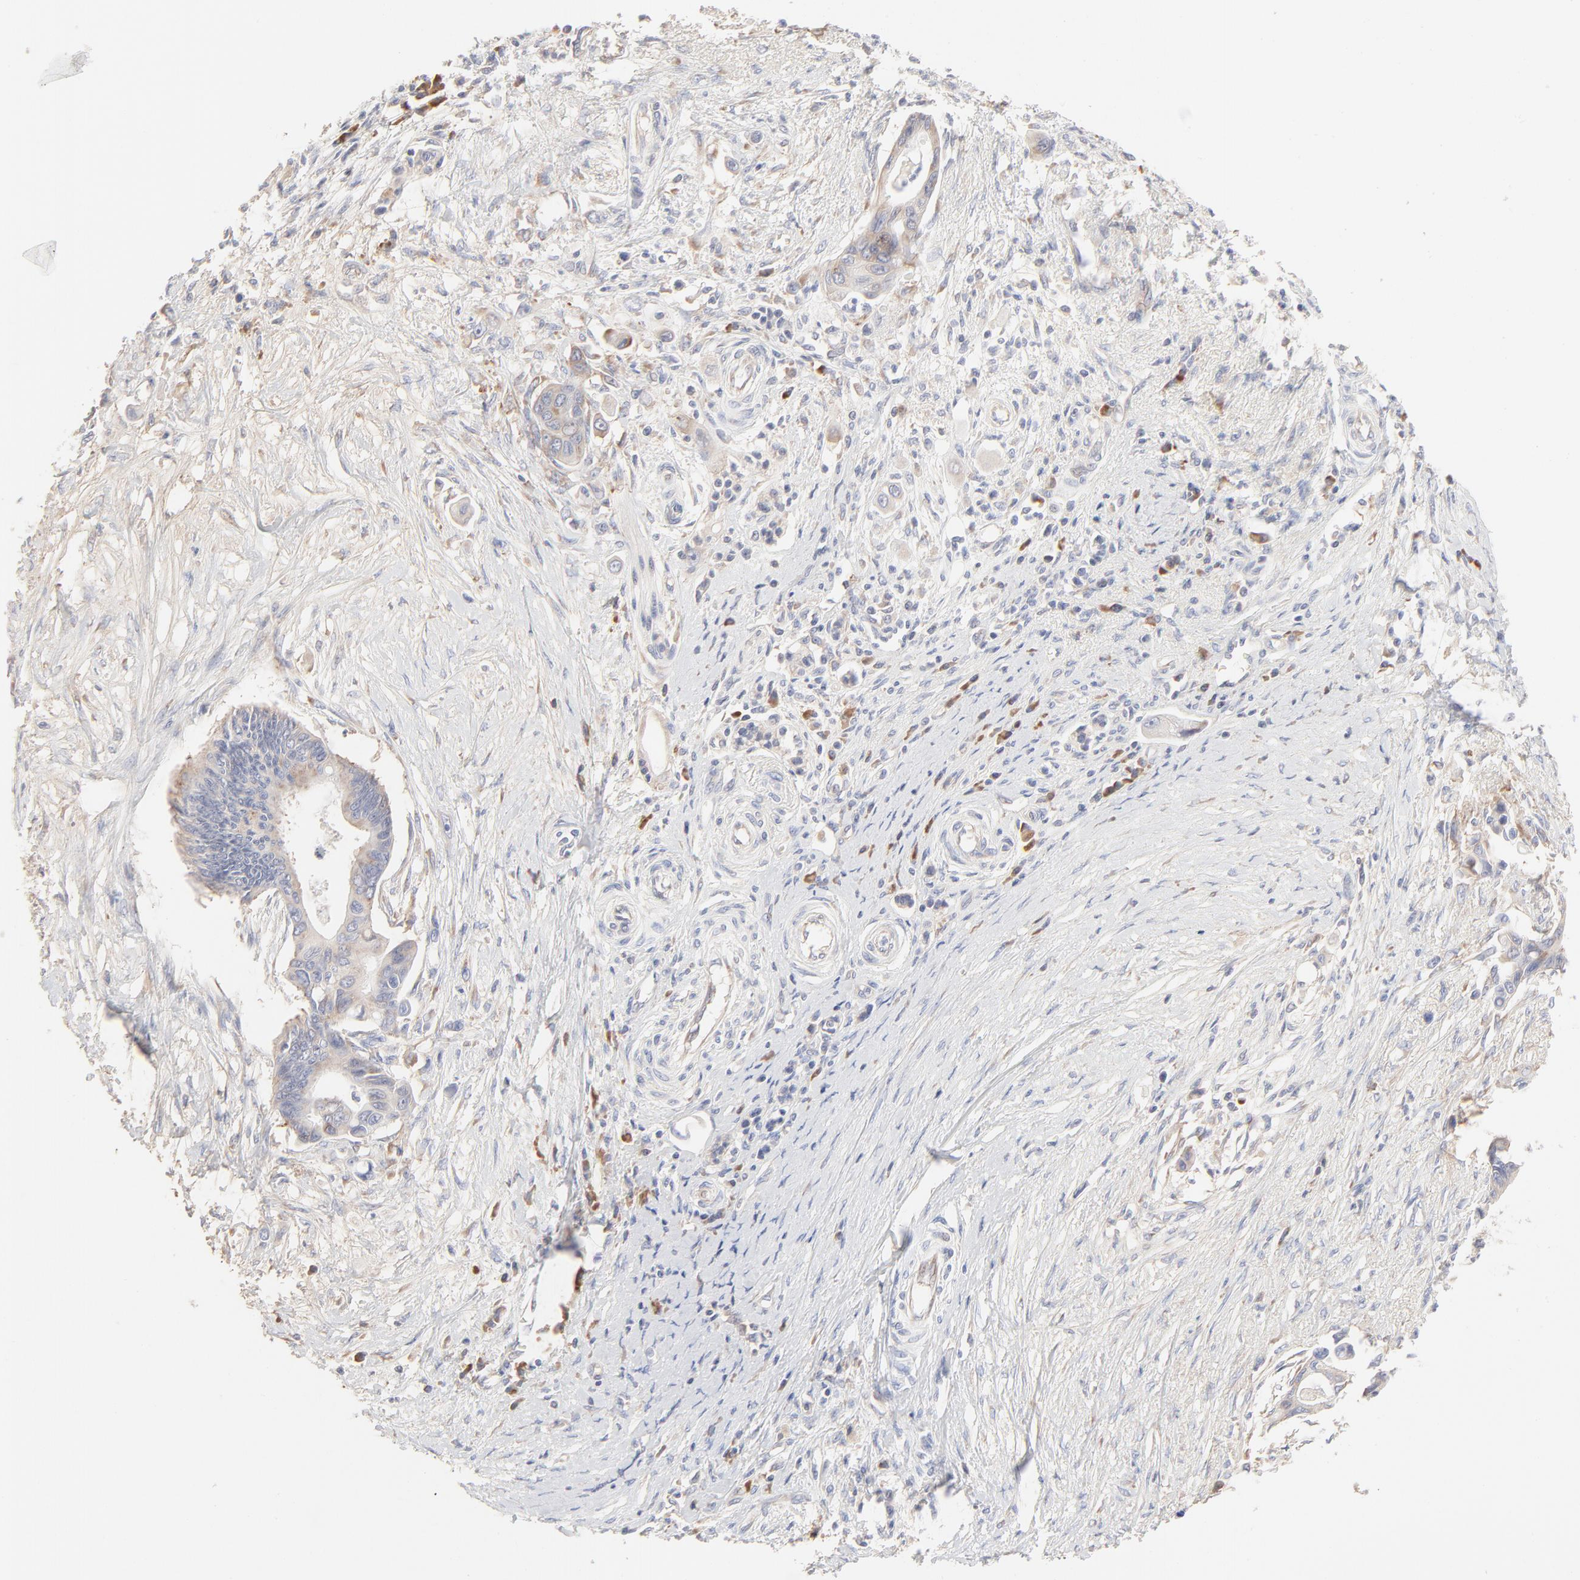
{"staining": {"intensity": "weak", "quantity": "<25%", "location": "cytoplasmic/membranous"}, "tissue": "pancreatic cancer", "cell_type": "Tumor cells", "image_type": "cancer", "snomed": [{"axis": "morphology", "description": "Adenocarcinoma, NOS"}, {"axis": "topography", "description": "Pancreas"}], "caption": "There is no significant positivity in tumor cells of pancreatic adenocarcinoma.", "gene": "RPS21", "patient": {"sex": "female", "age": 70}}